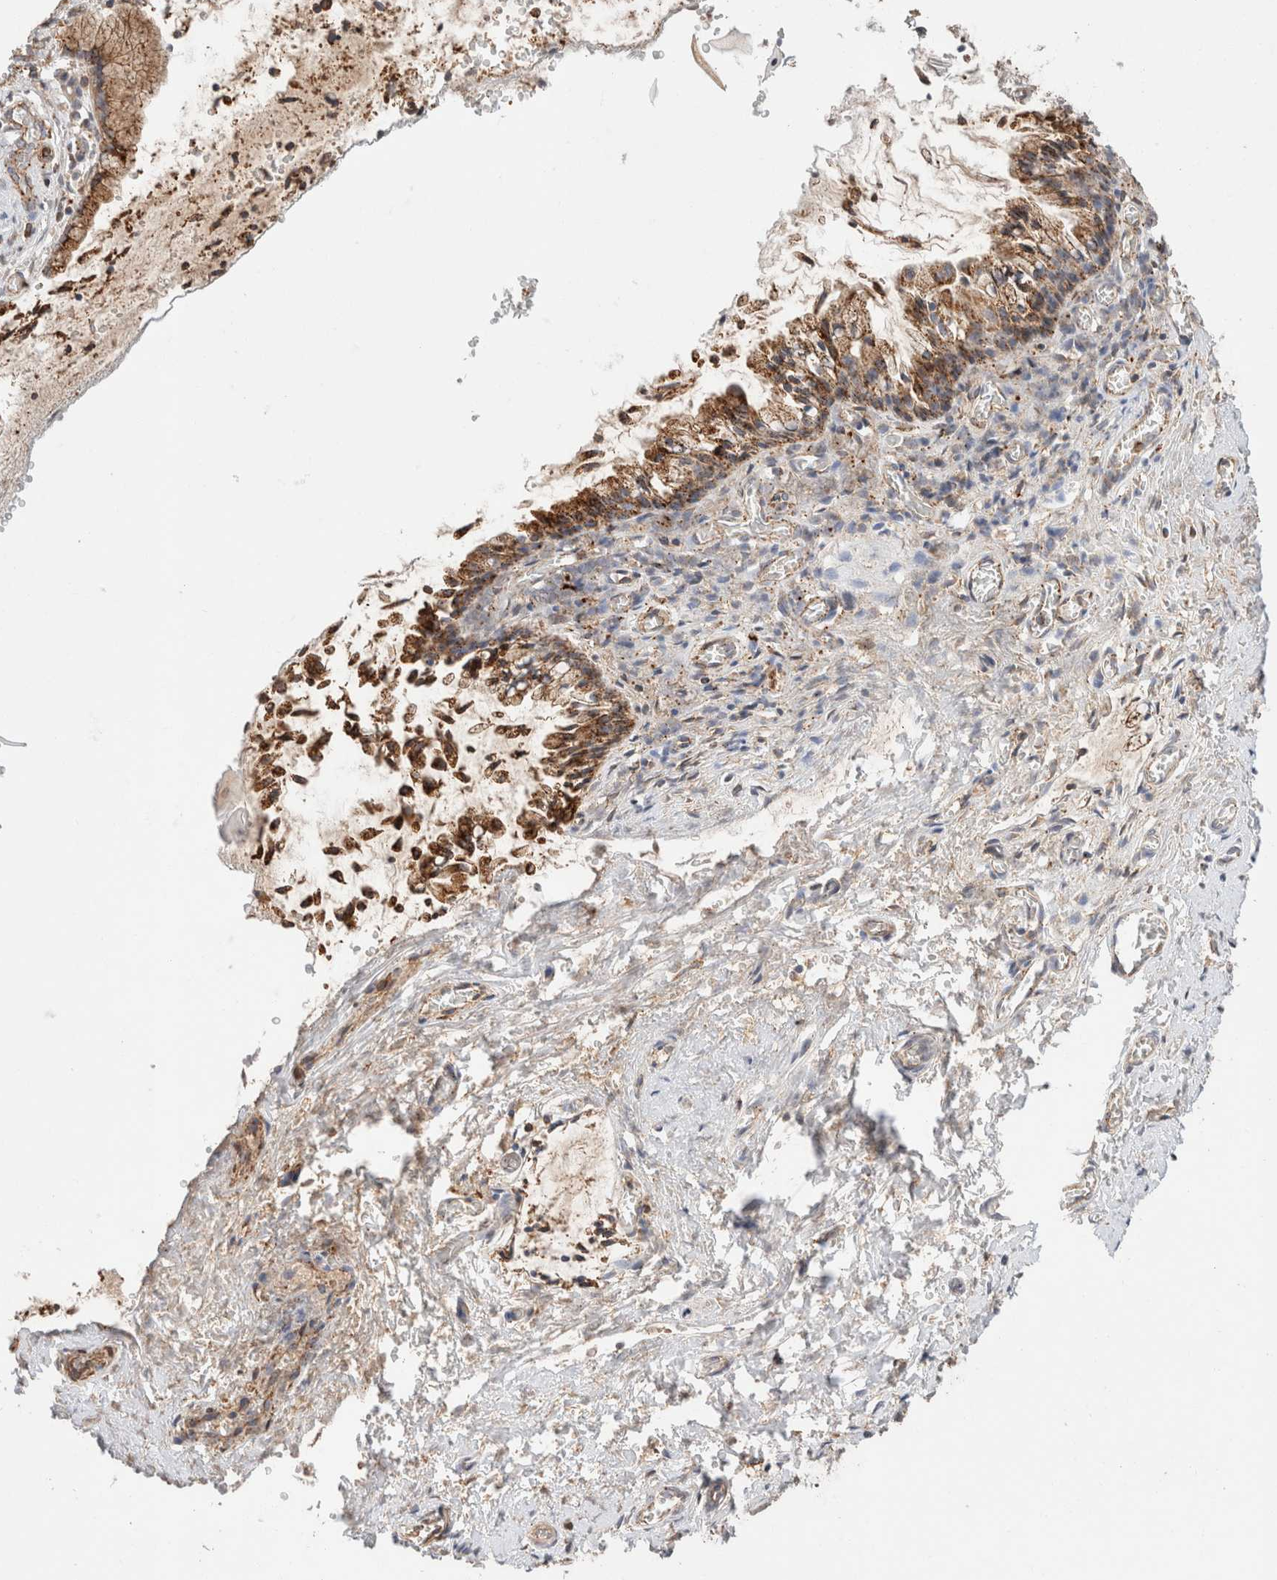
{"staining": {"intensity": "moderate", "quantity": "25%-75%", "location": "cytoplasmic/membranous"}, "tissue": "cervix", "cell_type": "Glandular cells", "image_type": "normal", "snomed": [{"axis": "morphology", "description": "Normal tissue, NOS"}, {"axis": "topography", "description": "Cervix"}], "caption": "High-power microscopy captured an immunohistochemistry (IHC) photomicrograph of benign cervix, revealing moderate cytoplasmic/membranous staining in approximately 25%-75% of glandular cells. (IHC, brightfield microscopy, high magnification).", "gene": "RABEPK", "patient": {"sex": "female", "age": 55}}